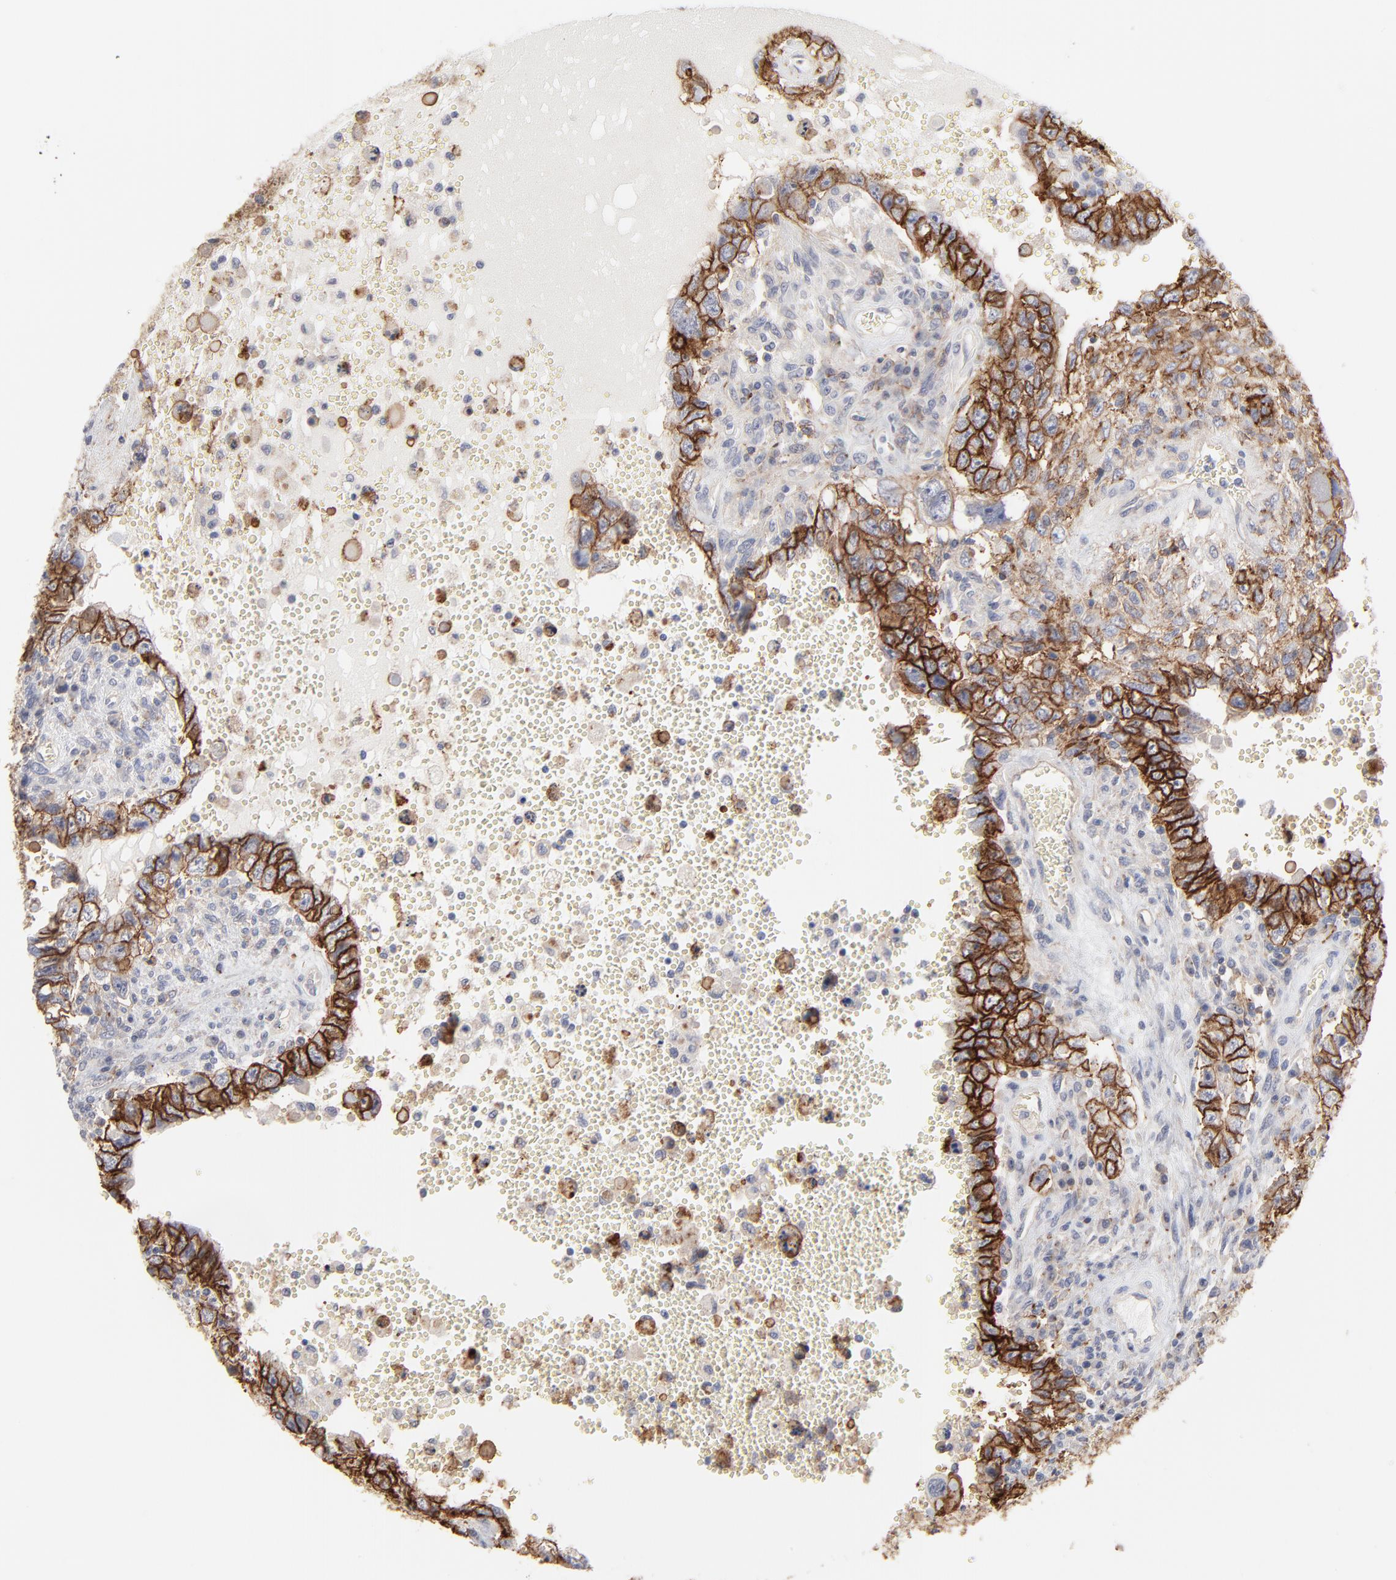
{"staining": {"intensity": "strong", "quantity": ">75%", "location": "cytoplasmic/membranous"}, "tissue": "testis cancer", "cell_type": "Tumor cells", "image_type": "cancer", "snomed": [{"axis": "morphology", "description": "Carcinoma, Embryonal, NOS"}, {"axis": "topography", "description": "Testis"}], "caption": "Brown immunohistochemical staining in testis cancer (embryonal carcinoma) demonstrates strong cytoplasmic/membranous staining in approximately >75% of tumor cells.", "gene": "SLC16A1", "patient": {"sex": "male", "age": 26}}